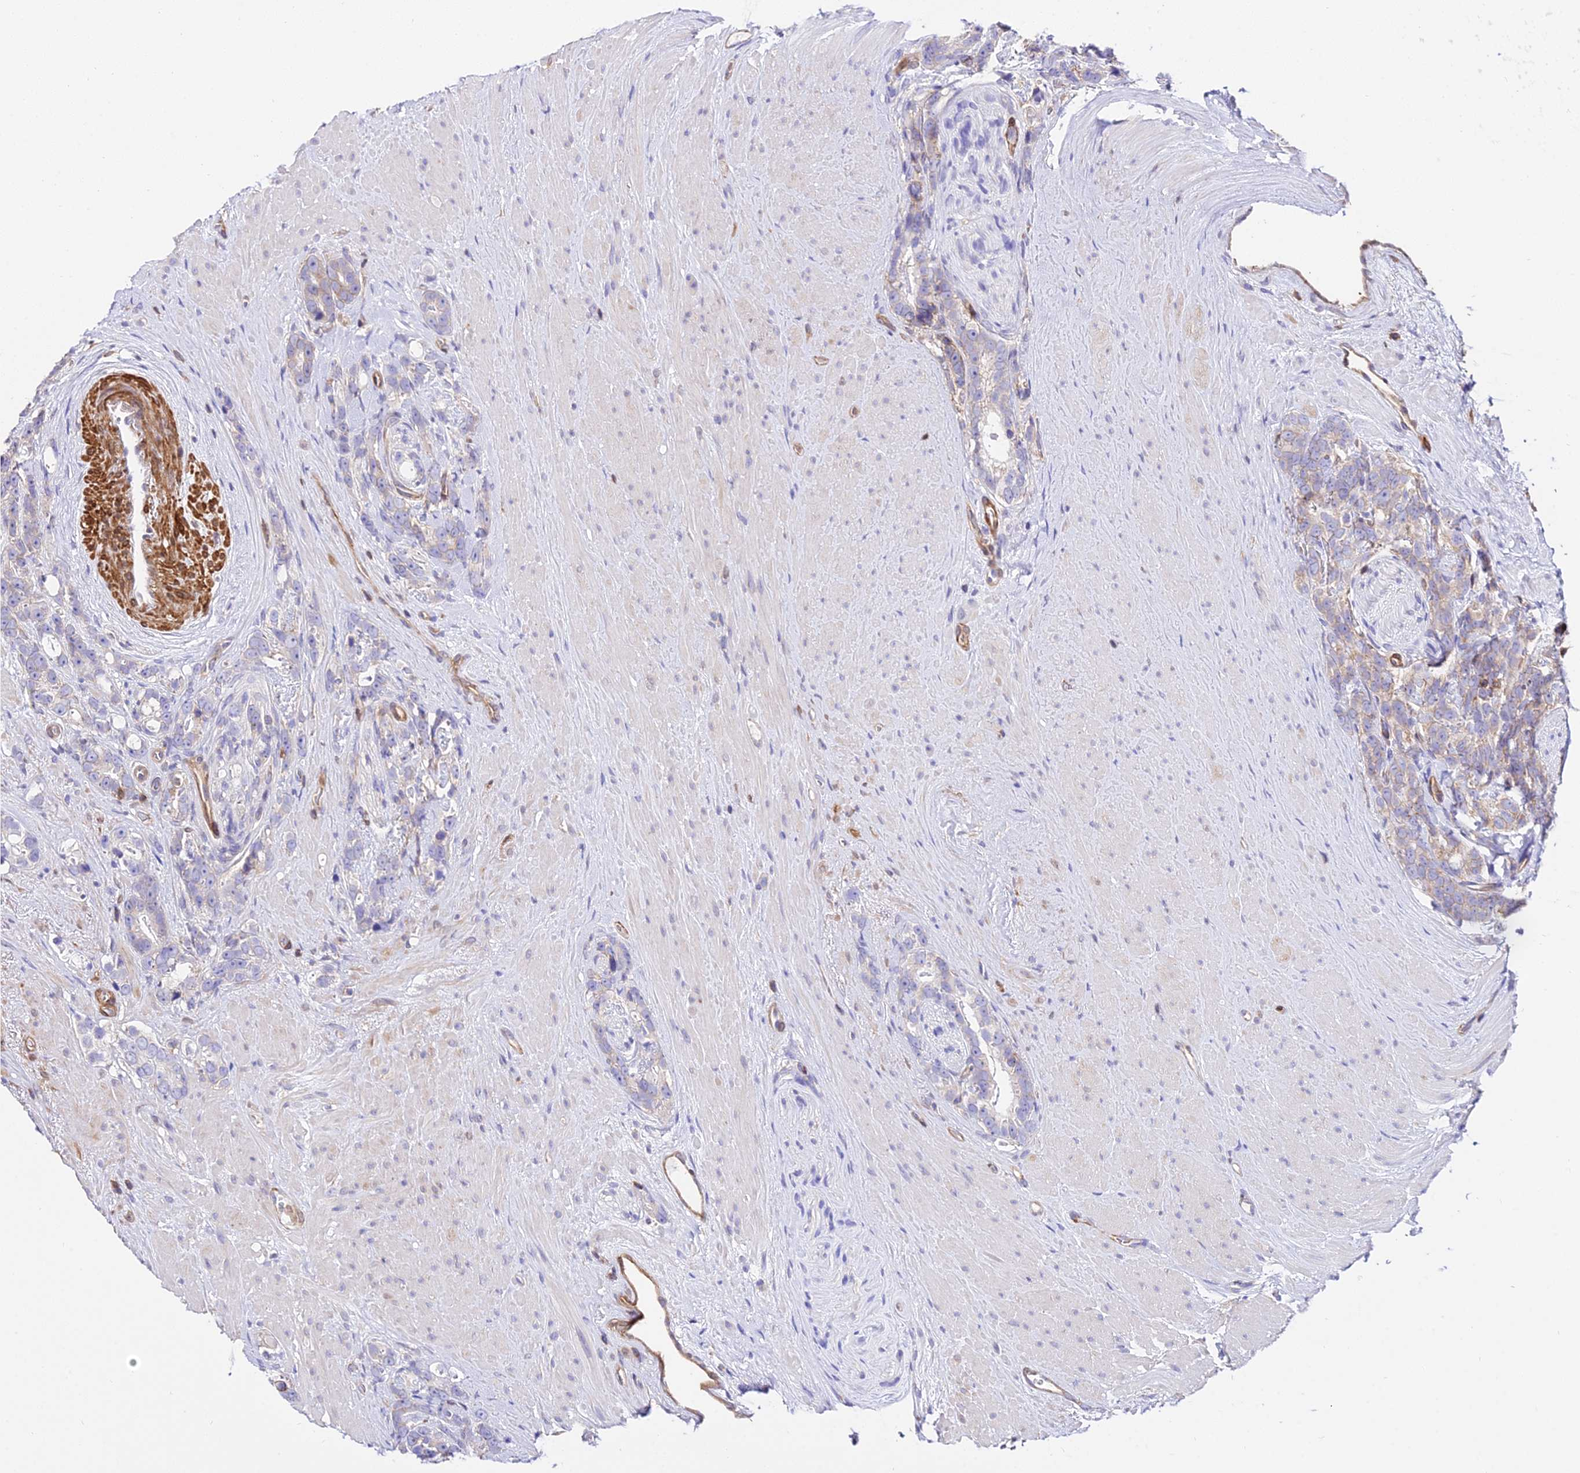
{"staining": {"intensity": "weak", "quantity": "<25%", "location": "cytoplasmic/membranous"}, "tissue": "prostate cancer", "cell_type": "Tumor cells", "image_type": "cancer", "snomed": [{"axis": "morphology", "description": "Adenocarcinoma, High grade"}, {"axis": "topography", "description": "Prostate"}], "caption": "Immunohistochemistry (IHC) micrograph of neoplastic tissue: human prostate cancer (high-grade adenocarcinoma) stained with DAB (3,3'-diaminobenzidine) displays no significant protein staining in tumor cells.", "gene": "CSRP1", "patient": {"sex": "male", "age": 74}}